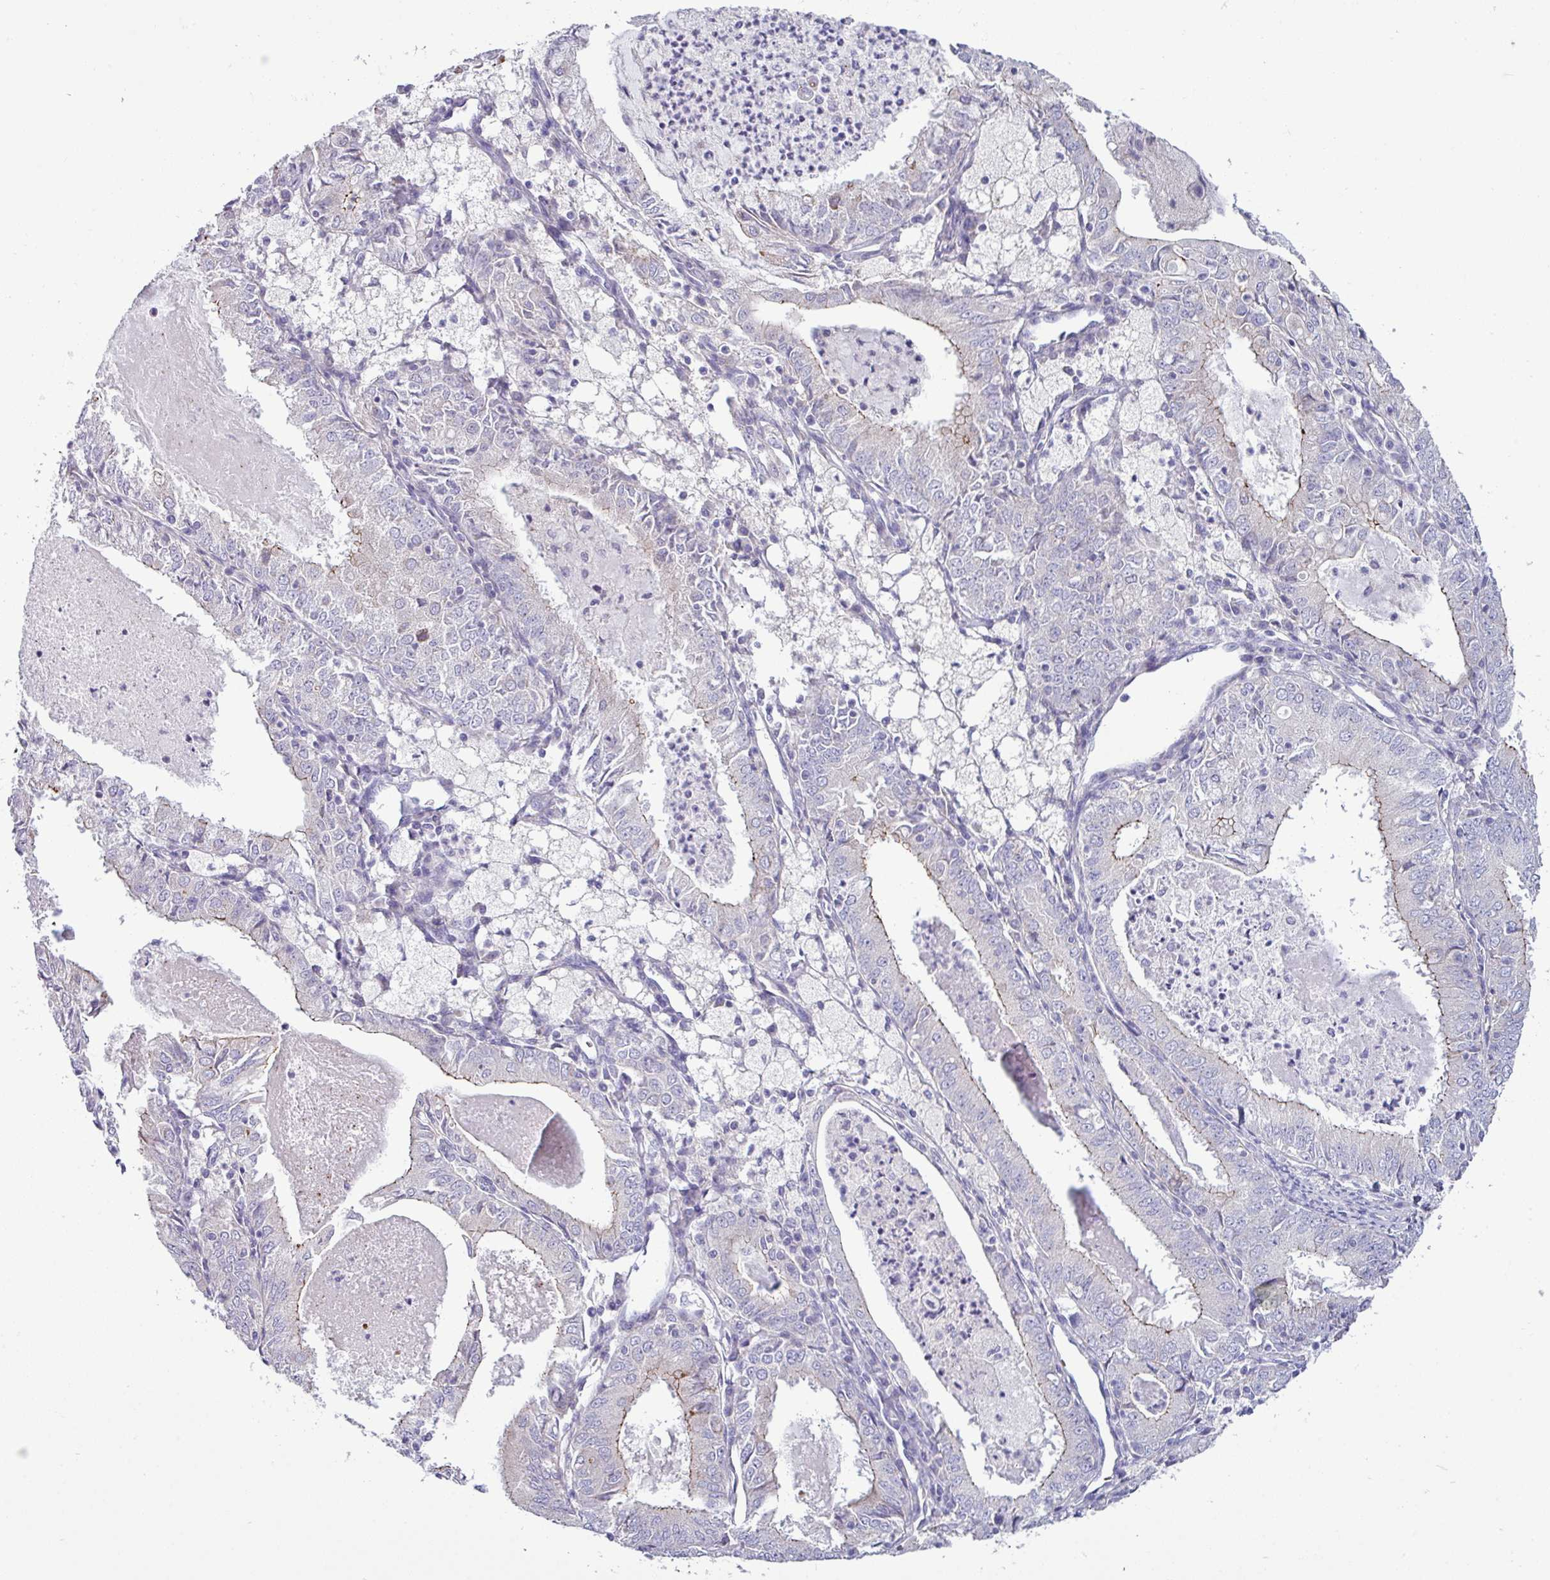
{"staining": {"intensity": "weak", "quantity": "<25%", "location": "cytoplasmic/membranous"}, "tissue": "endometrial cancer", "cell_type": "Tumor cells", "image_type": "cancer", "snomed": [{"axis": "morphology", "description": "Adenocarcinoma, NOS"}, {"axis": "topography", "description": "Endometrium"}], "caption": "Tumor cells show no significant protein positivity in adenocarcinoma (endometrial).", "gene": "ACAP3", "patient": {"sex": "female", "age": 57}}